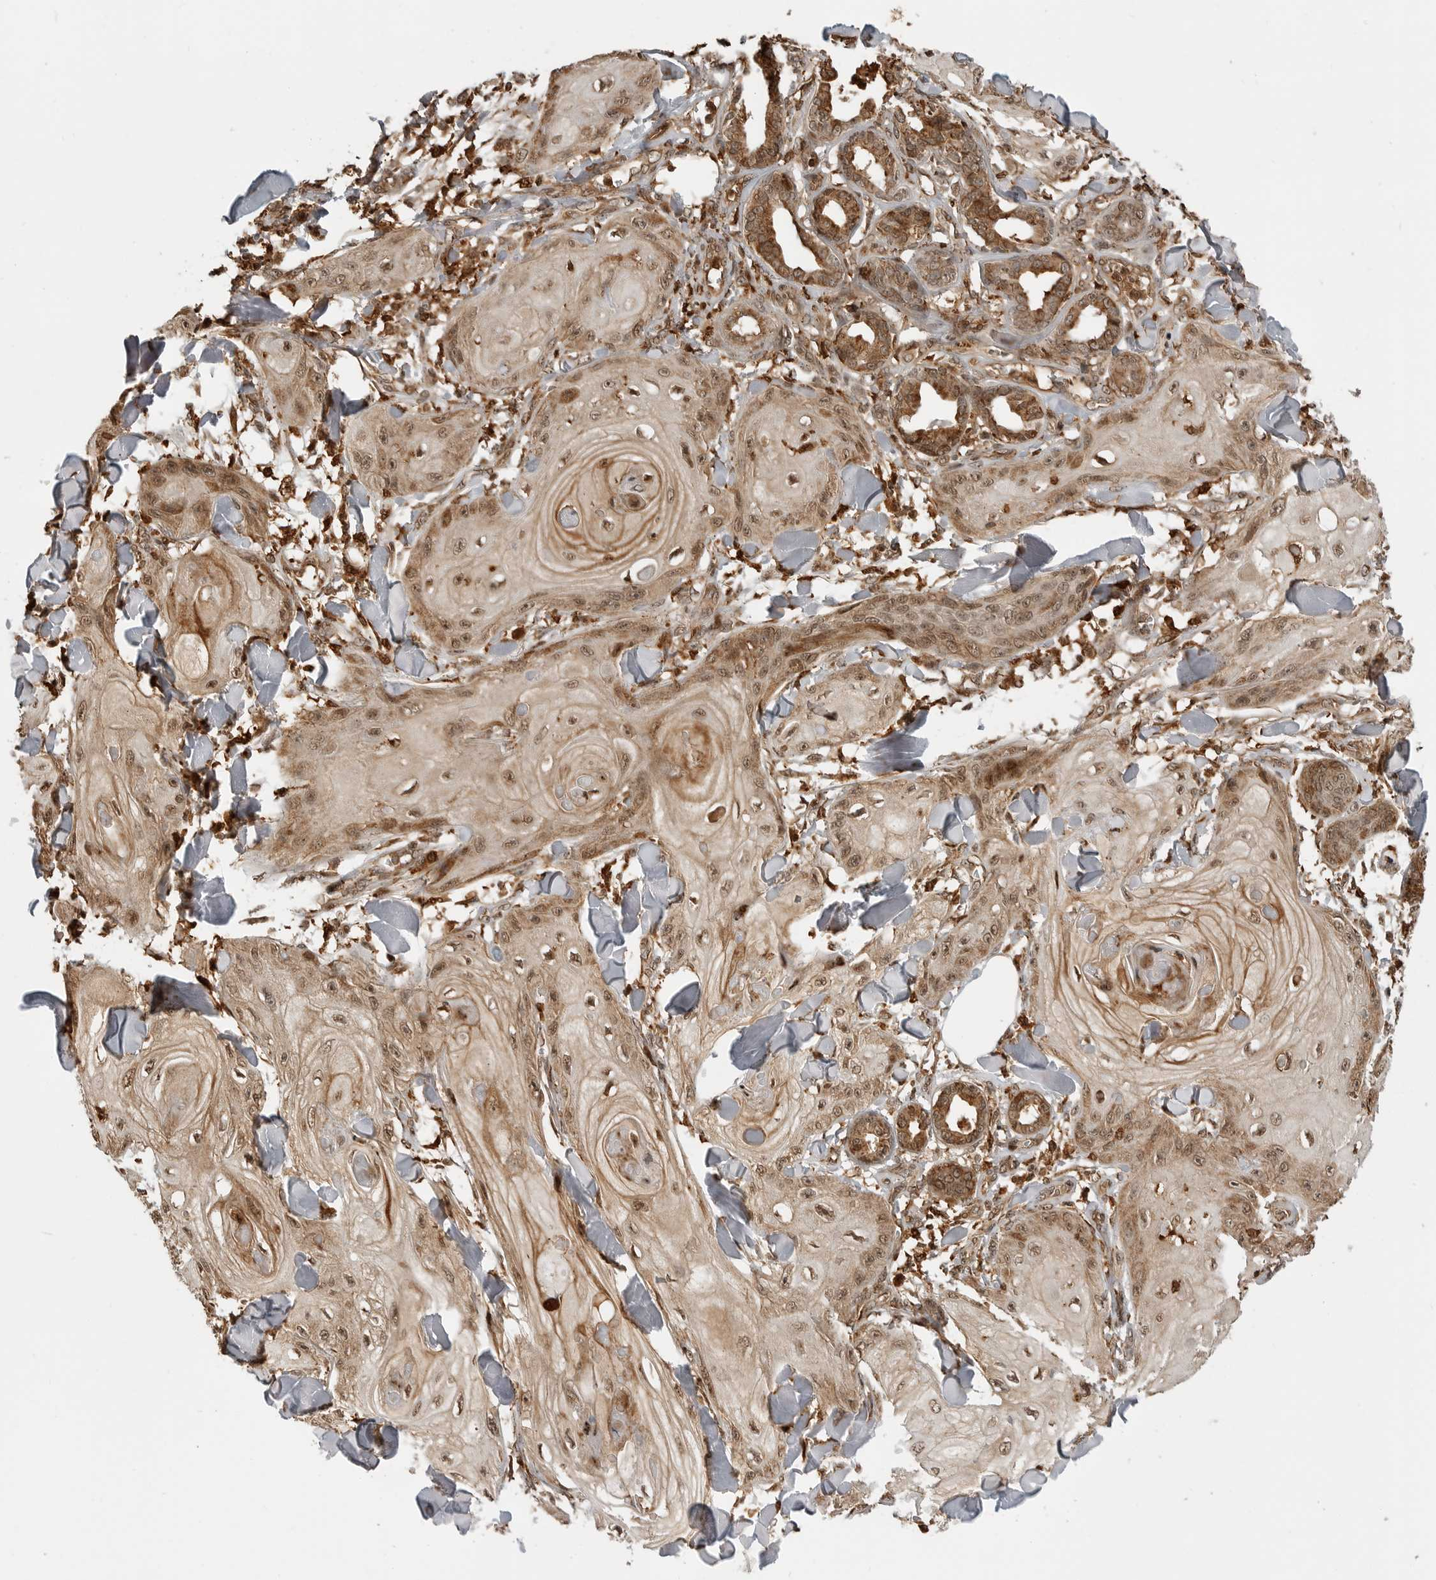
{"staining": {"intensity": "moderate", "quantity": ">75%", "location": "cytoplasmic/membranous,nuclear"}, "tissue": "skin cancer", "cell_type": "Tumor cells", "image_type": "cancer", "snomed": [{"axis": "morphology", "description": "Squamous cell carcinoma, NOS"}, {"axis": "topography", "description": "Skin"}], "caption": "An immunohistochemistry (IHC) micrograph of tumor tissue is shown. Protein staining in brown shows moderate cytoplasmic/membranous and nuclear positivity in skin cancer (squamous cell carcinoma) within tumor cells.", "gene": "BMP2K", "patient": {"sex": "male", "age": 74}}